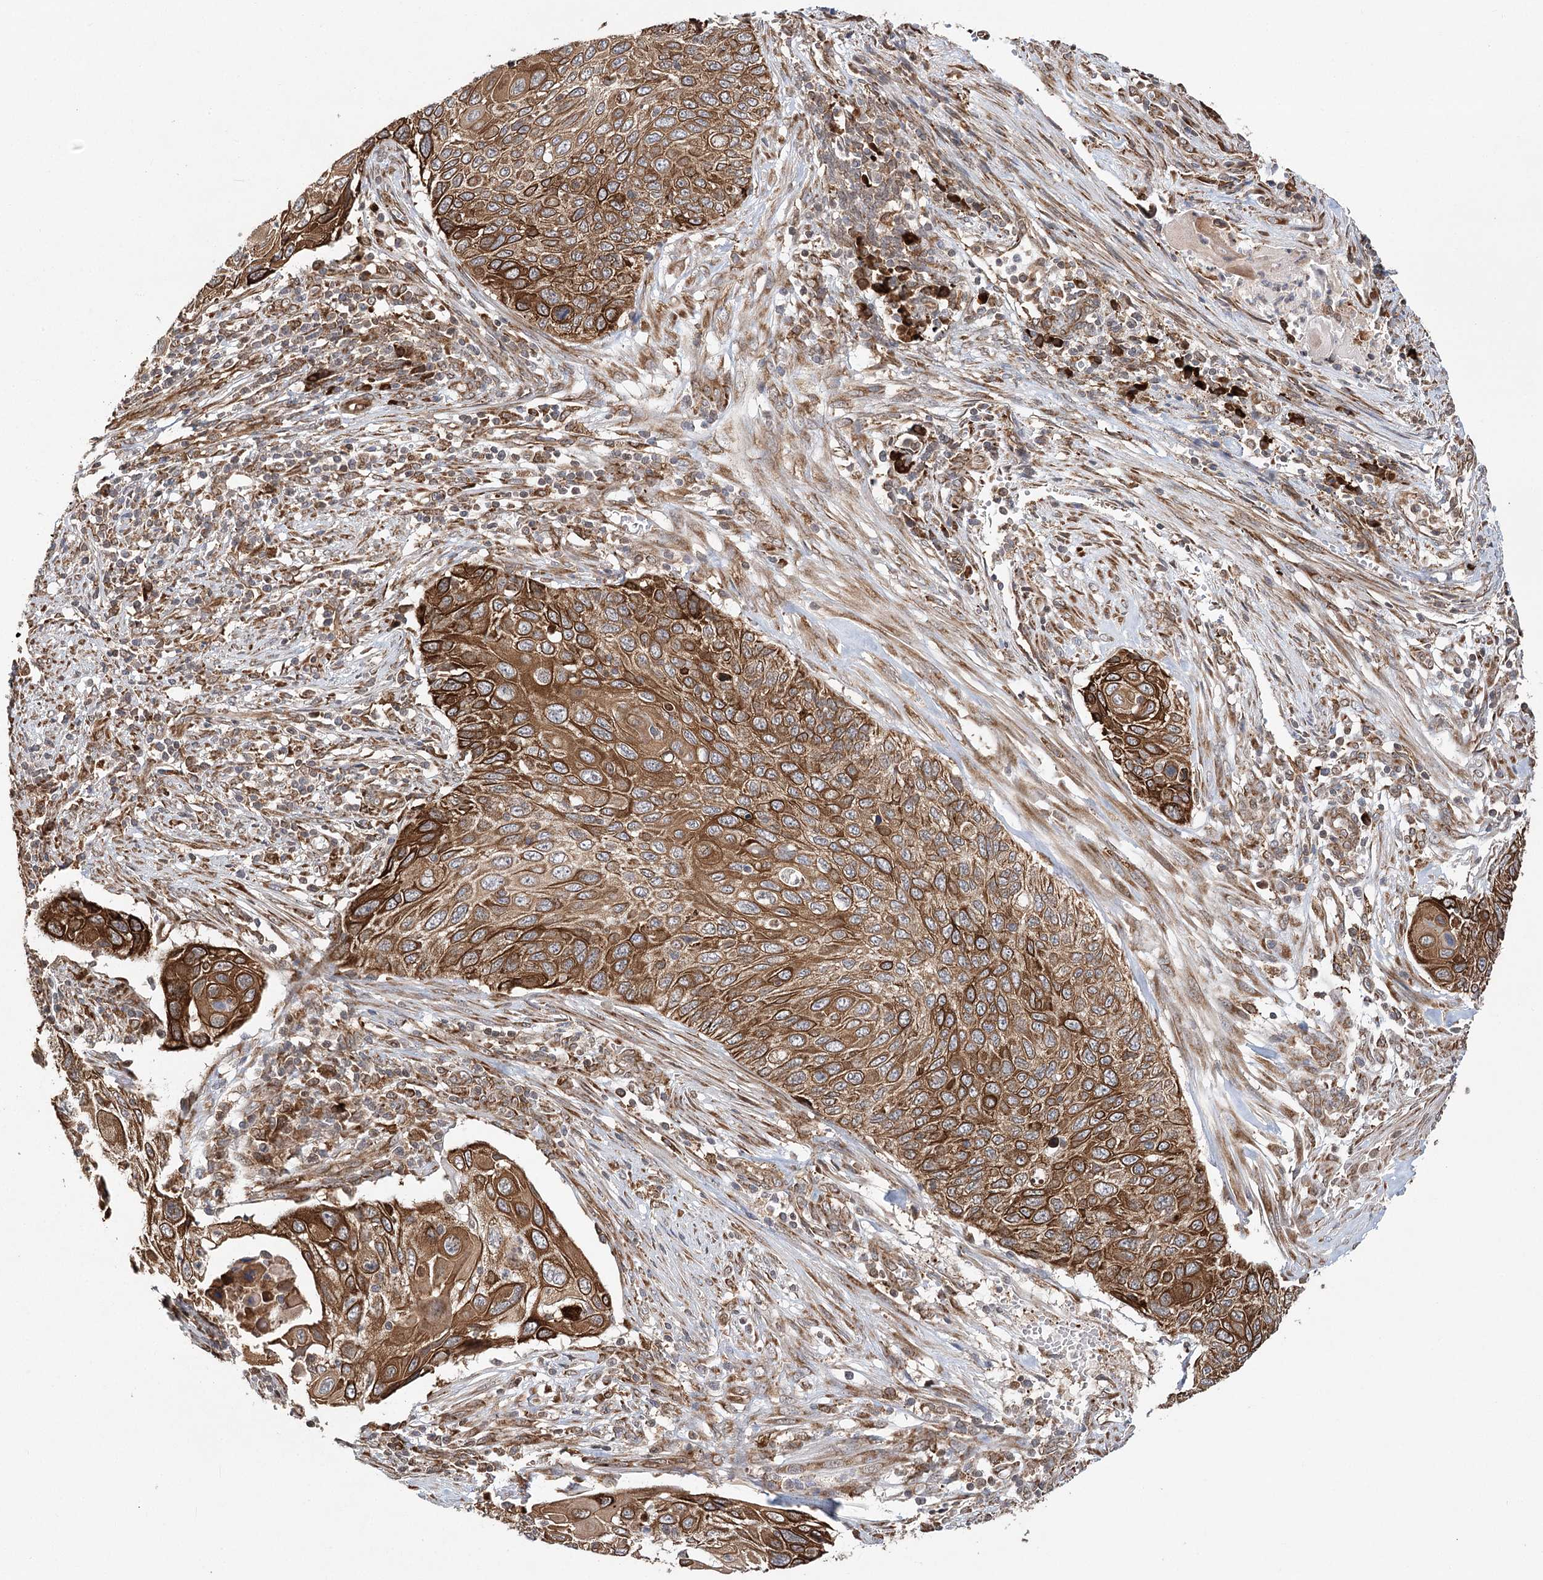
{"staining": {"intensity": "strong", "quantity": ">75%", "location": "cytoplasmic/membranous"}, "tissue": "cervical cancer", "cell_type": "Tumor cells", "image_type": "cancer", "snomed": [{"axis": "morphology", "description": "Squamous cell carcinoma, NOS"}, {"axis": "topography", "description": "Cervix"}], "caption": "The immunohistochemical stain labels strong cytoplasmic/membranous expression in tumor cells of cervical cancer (squamous cell carcinoma) tissue.", "gene": "DNAJB14", "patient": {"sex": "female", "age": 70}}